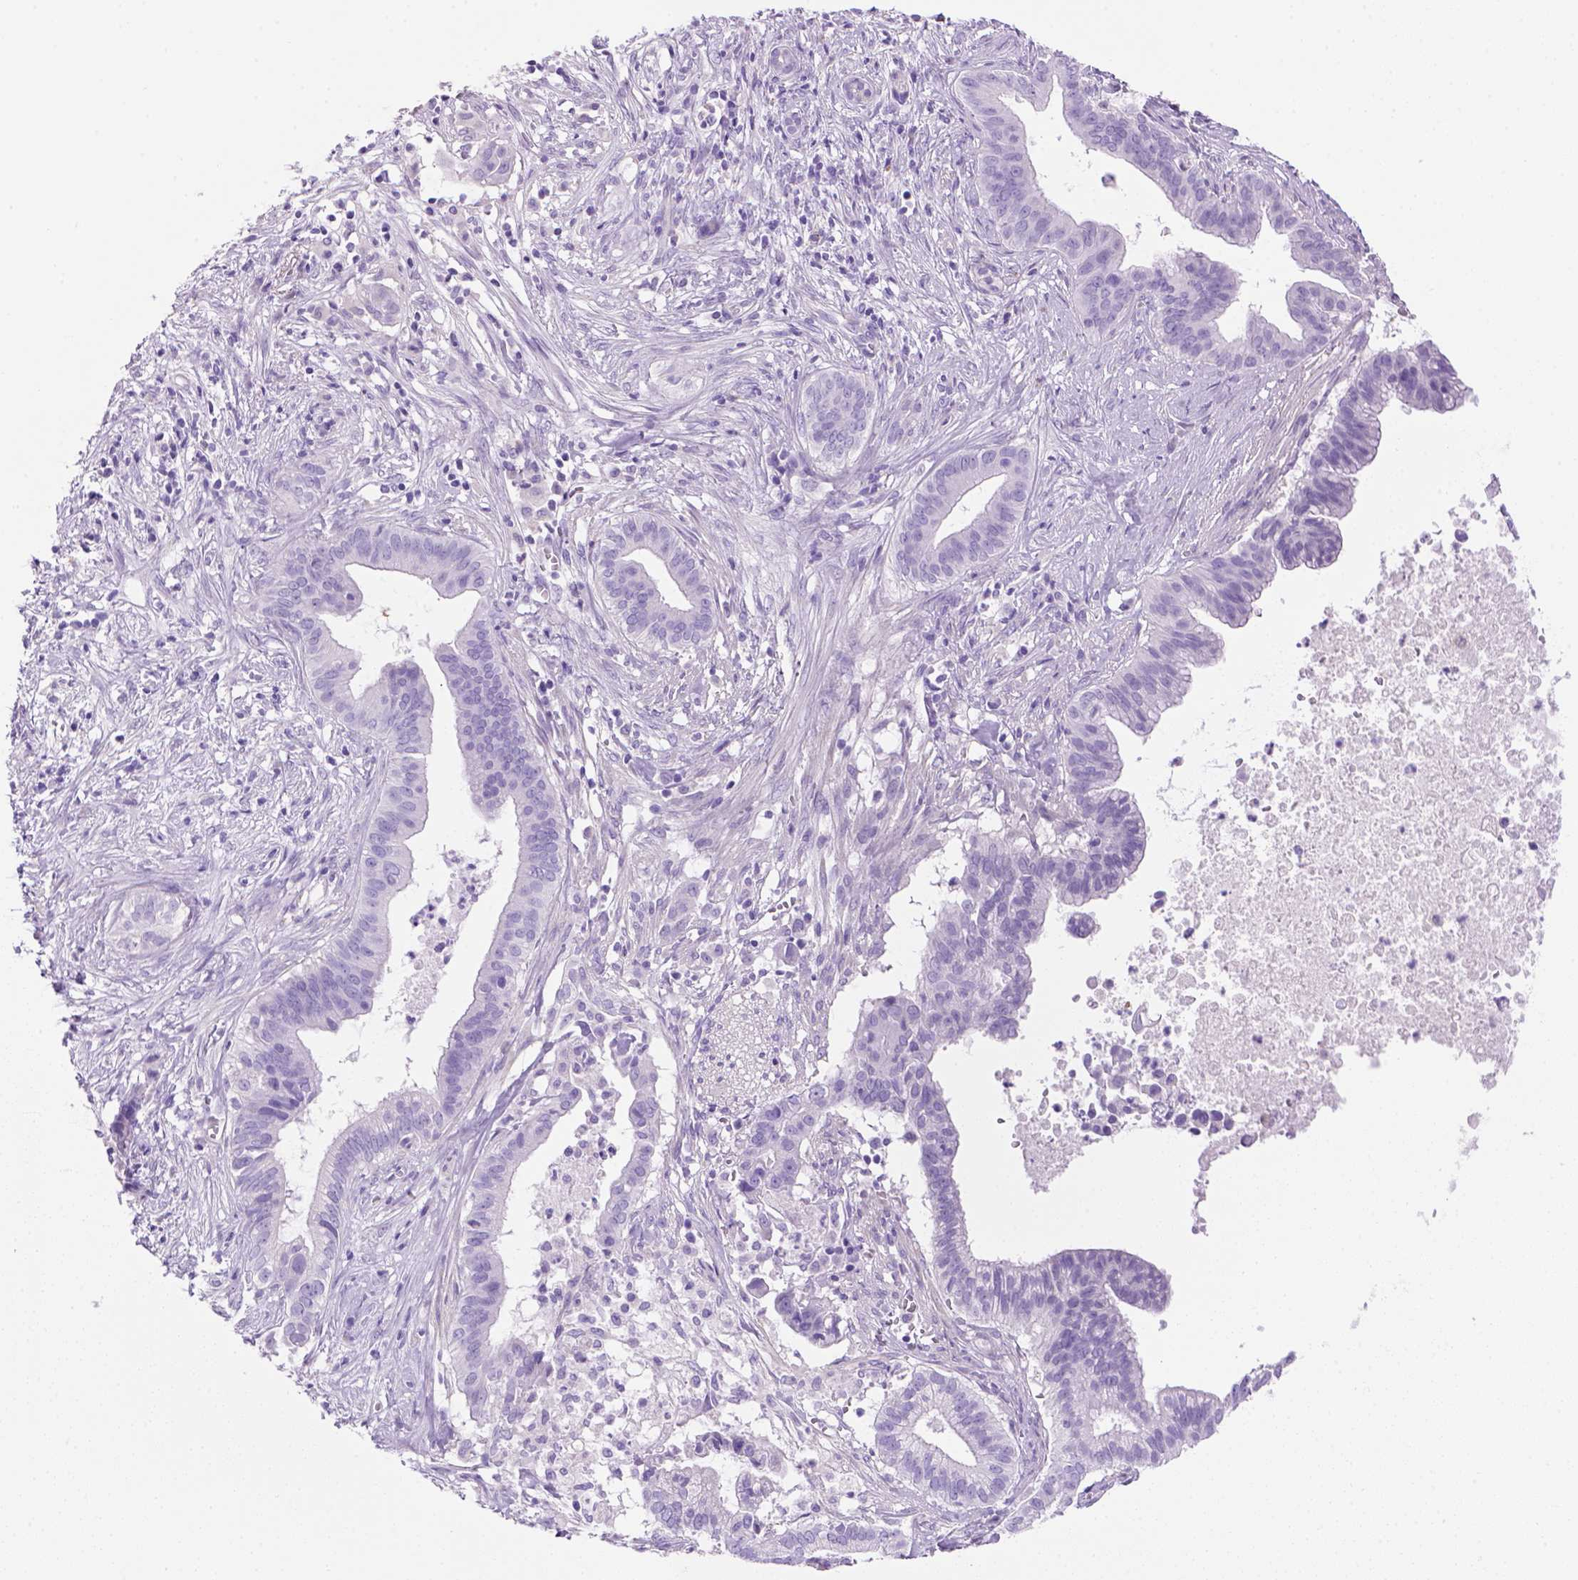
{"staining": {"intensity": "negative", "quantity": "none", "location": "none"}, "tissue": "pancreatic cancer", "cell_type": "Tumor cells", "image_type": "cancer", "snomed": [{"axis": "morphology", "description": "Adenocarcinoma, NOS"}, {"axis": "topography", "description": "Pancreas"}], "caption": "Image shows no protein staining in tumor cells of pancreatic adenocarcinoma tissue.", "gene": "ARHGEF33", "patient": {"sex": "male", "age": 61}}